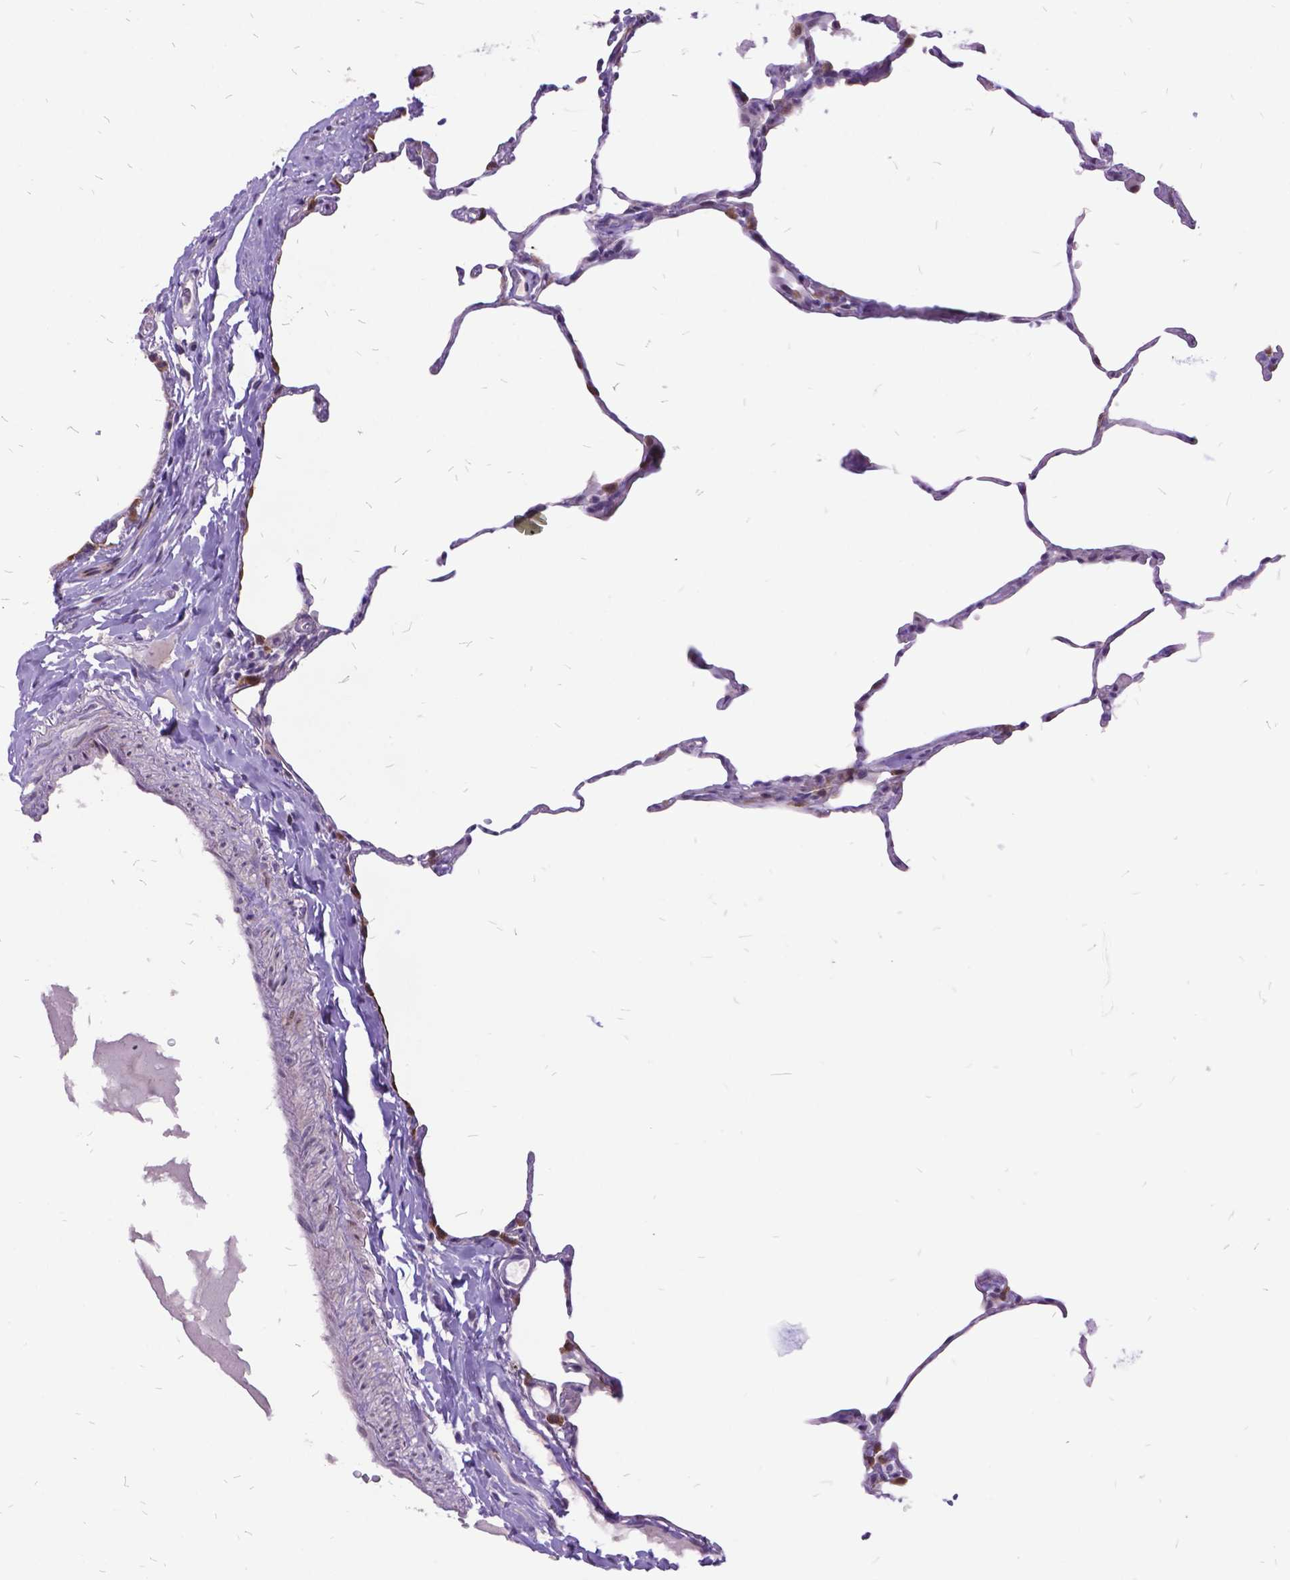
{"staining": {"intensity": "moderate", "quantity": ">75%", "location": "cytoplasmic/membranous"}, "tissue": "lung", "cell_type": "Alveolar cells", "image_type": "normal", "snomed": [{"axis": "morphology", "description": "Normal tissue, NOS"}, {"axis": "topography", "description": "Lung"}], "caption": "The image reveals staining of unremarkable lung, revealing moderate cytoplasmic/membranous protein staining (brown color) within alveolar cells.", "gene": "ITGB6", "patient": {"sex": "female", "age": 57}}